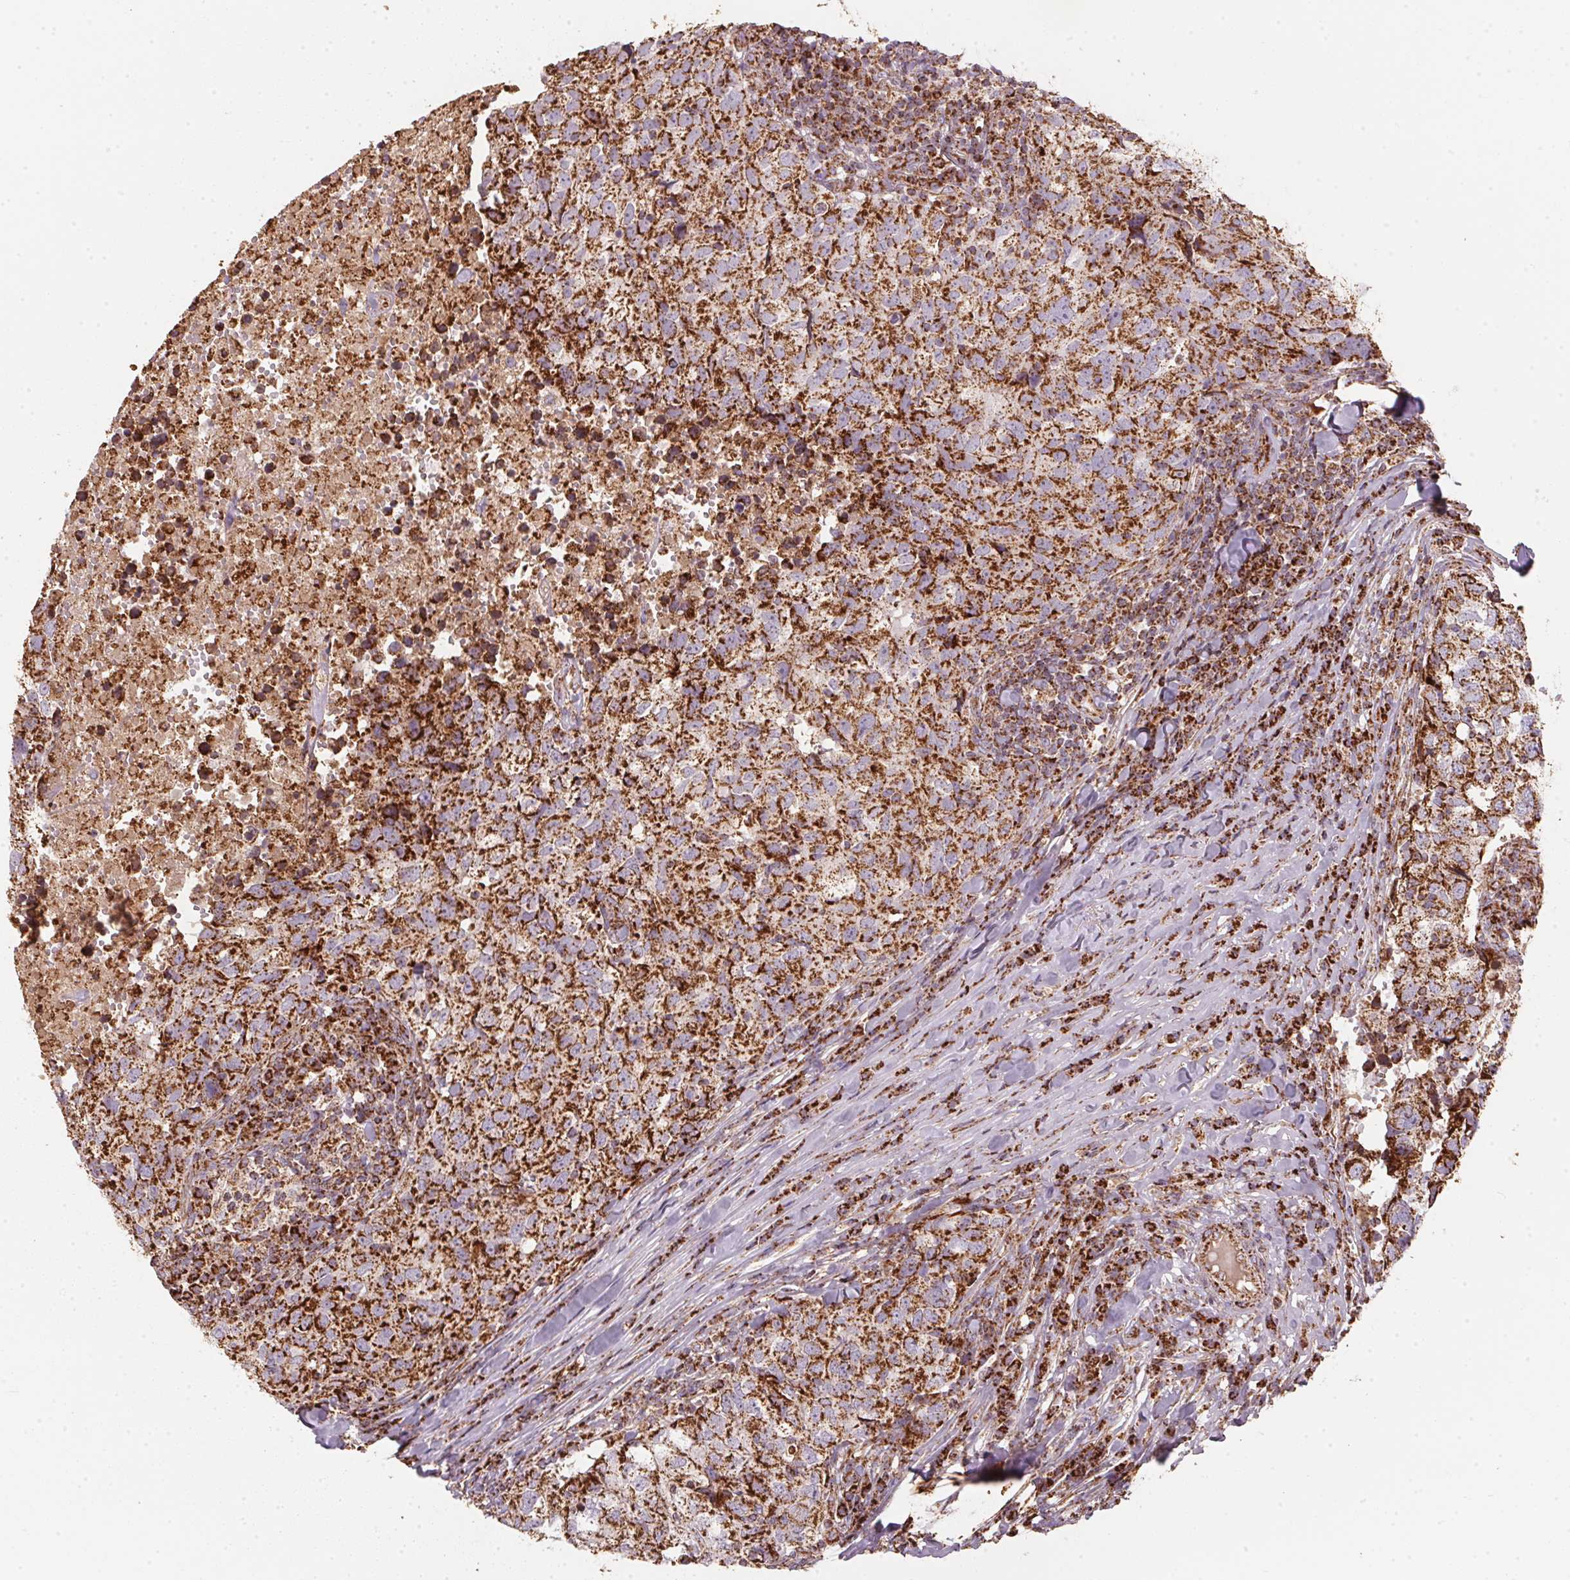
{"staining": {"intensity": "strong", "quantity": ">75%", "location": "cytoplasmic/membranous"}, "tissue": "breast cancer", "cell_type": "Tumor cells", "image_type": "cancer", "snomed": [{"axis": "morphology", "description": "Duct carcinoma"}, {"axis": "topography", "description": "Breast"}], "caption": "A high amount of strong cytoplasmic/membranous staining is identified in about >75% of tumor cells in invasive ductal carcinoma (breast) tissue. Nuclei are stained in blue.", "gene": "NDUFS2", "patient": {"sex": "female", "age": 30}}